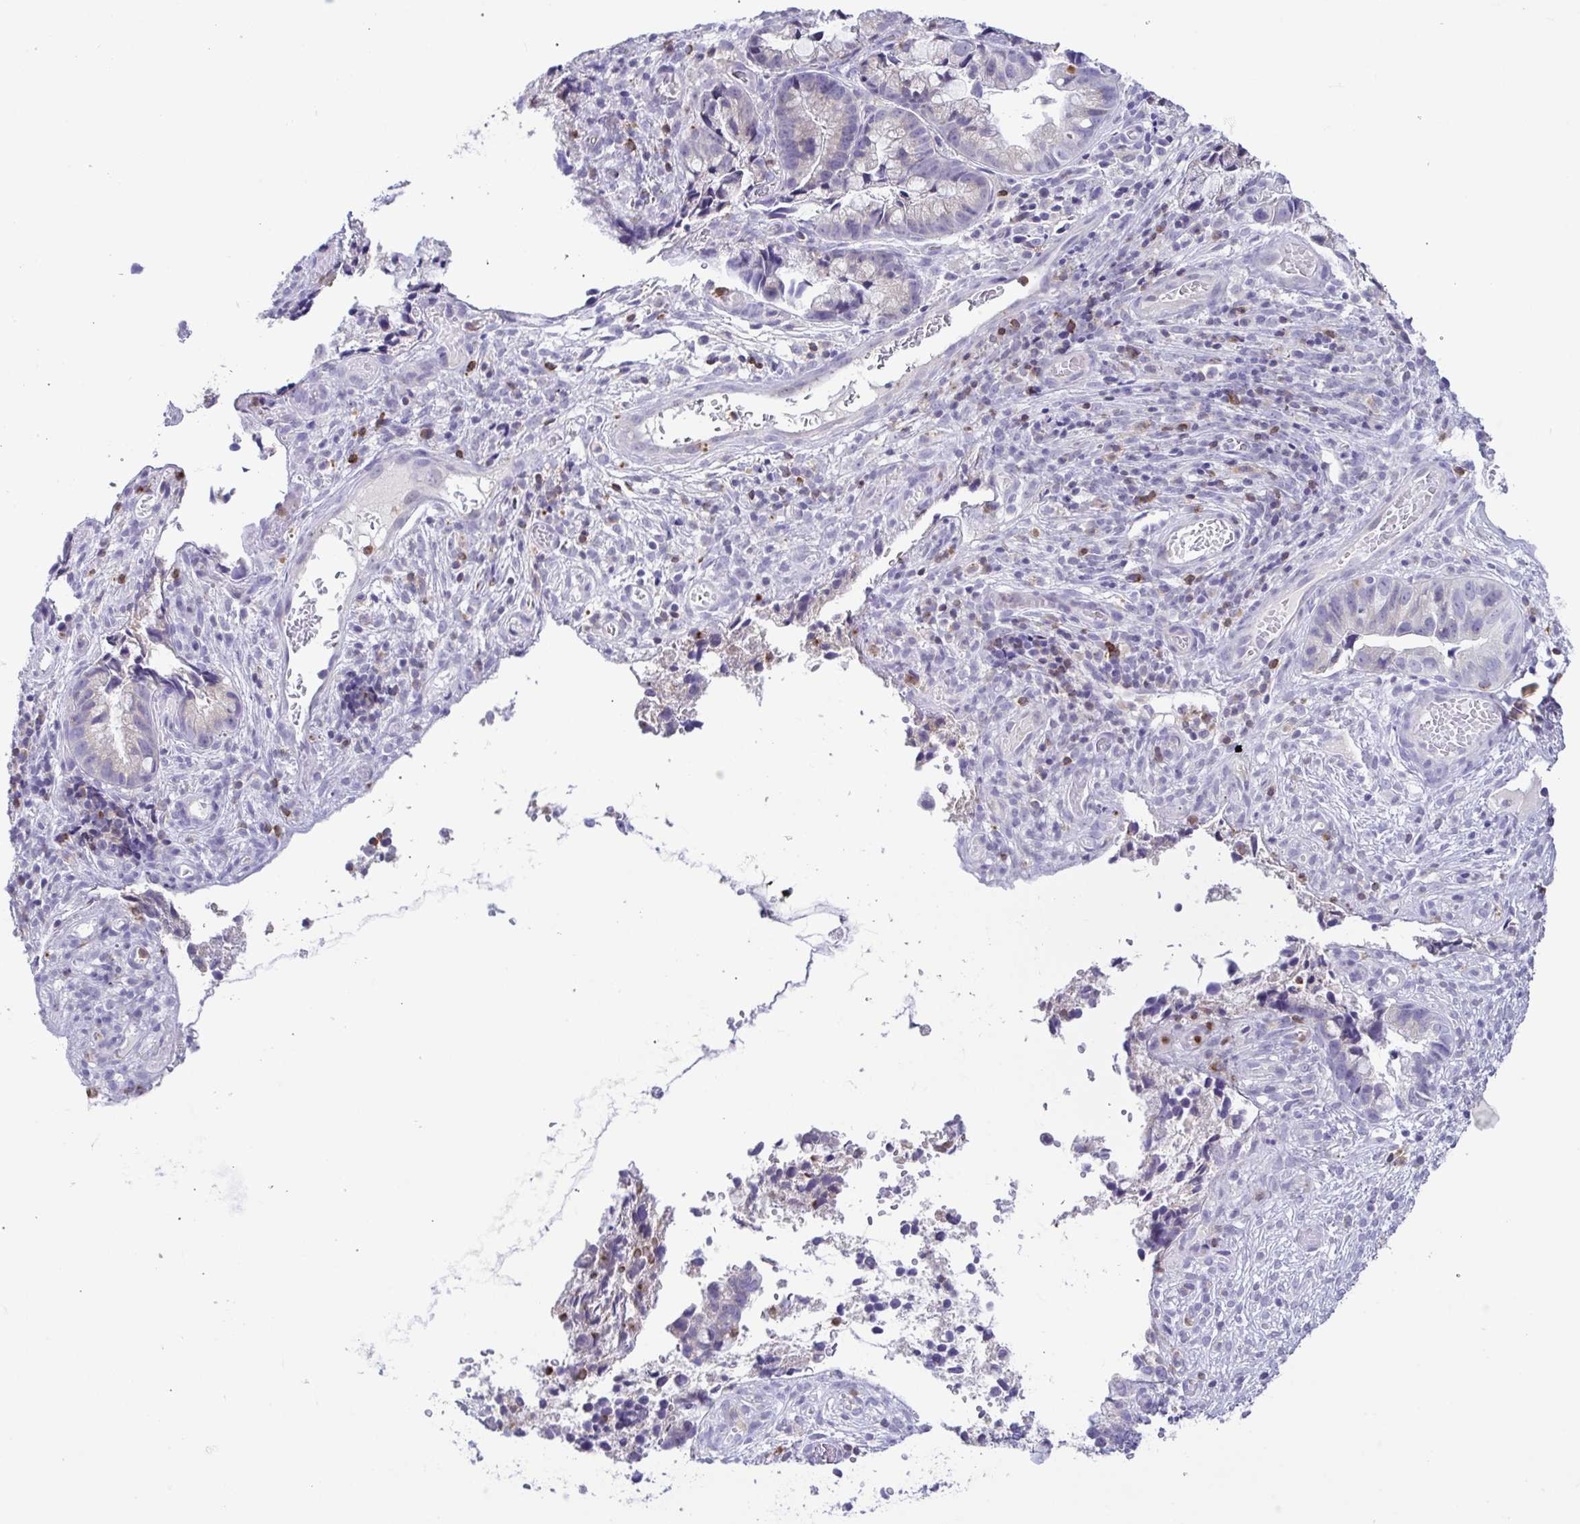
{"staining": {"intensity": "negative", "quantity": "none", "location": "none"}, "tissue": "cervical cancer", "cell_type": "Tumor cells", "image_type": "cancer", "snomed": [{"axis": "morphology", "description": "Adenocarcinoma, NOS"}, {"axis": "topography", "description": "Cervix"}], "caption": "This is a photomicrograph of immunohistochemistry (IHC) staining of adenocarcinoma (cervical), which shows no positivity in tumor cells. (Brightfield microscopy of DAB (3,3'-diaminobenzidine) IHC at high magnification).", "gene": "PGLYRP1", "patient": {"sex": "female", "age": 44}}